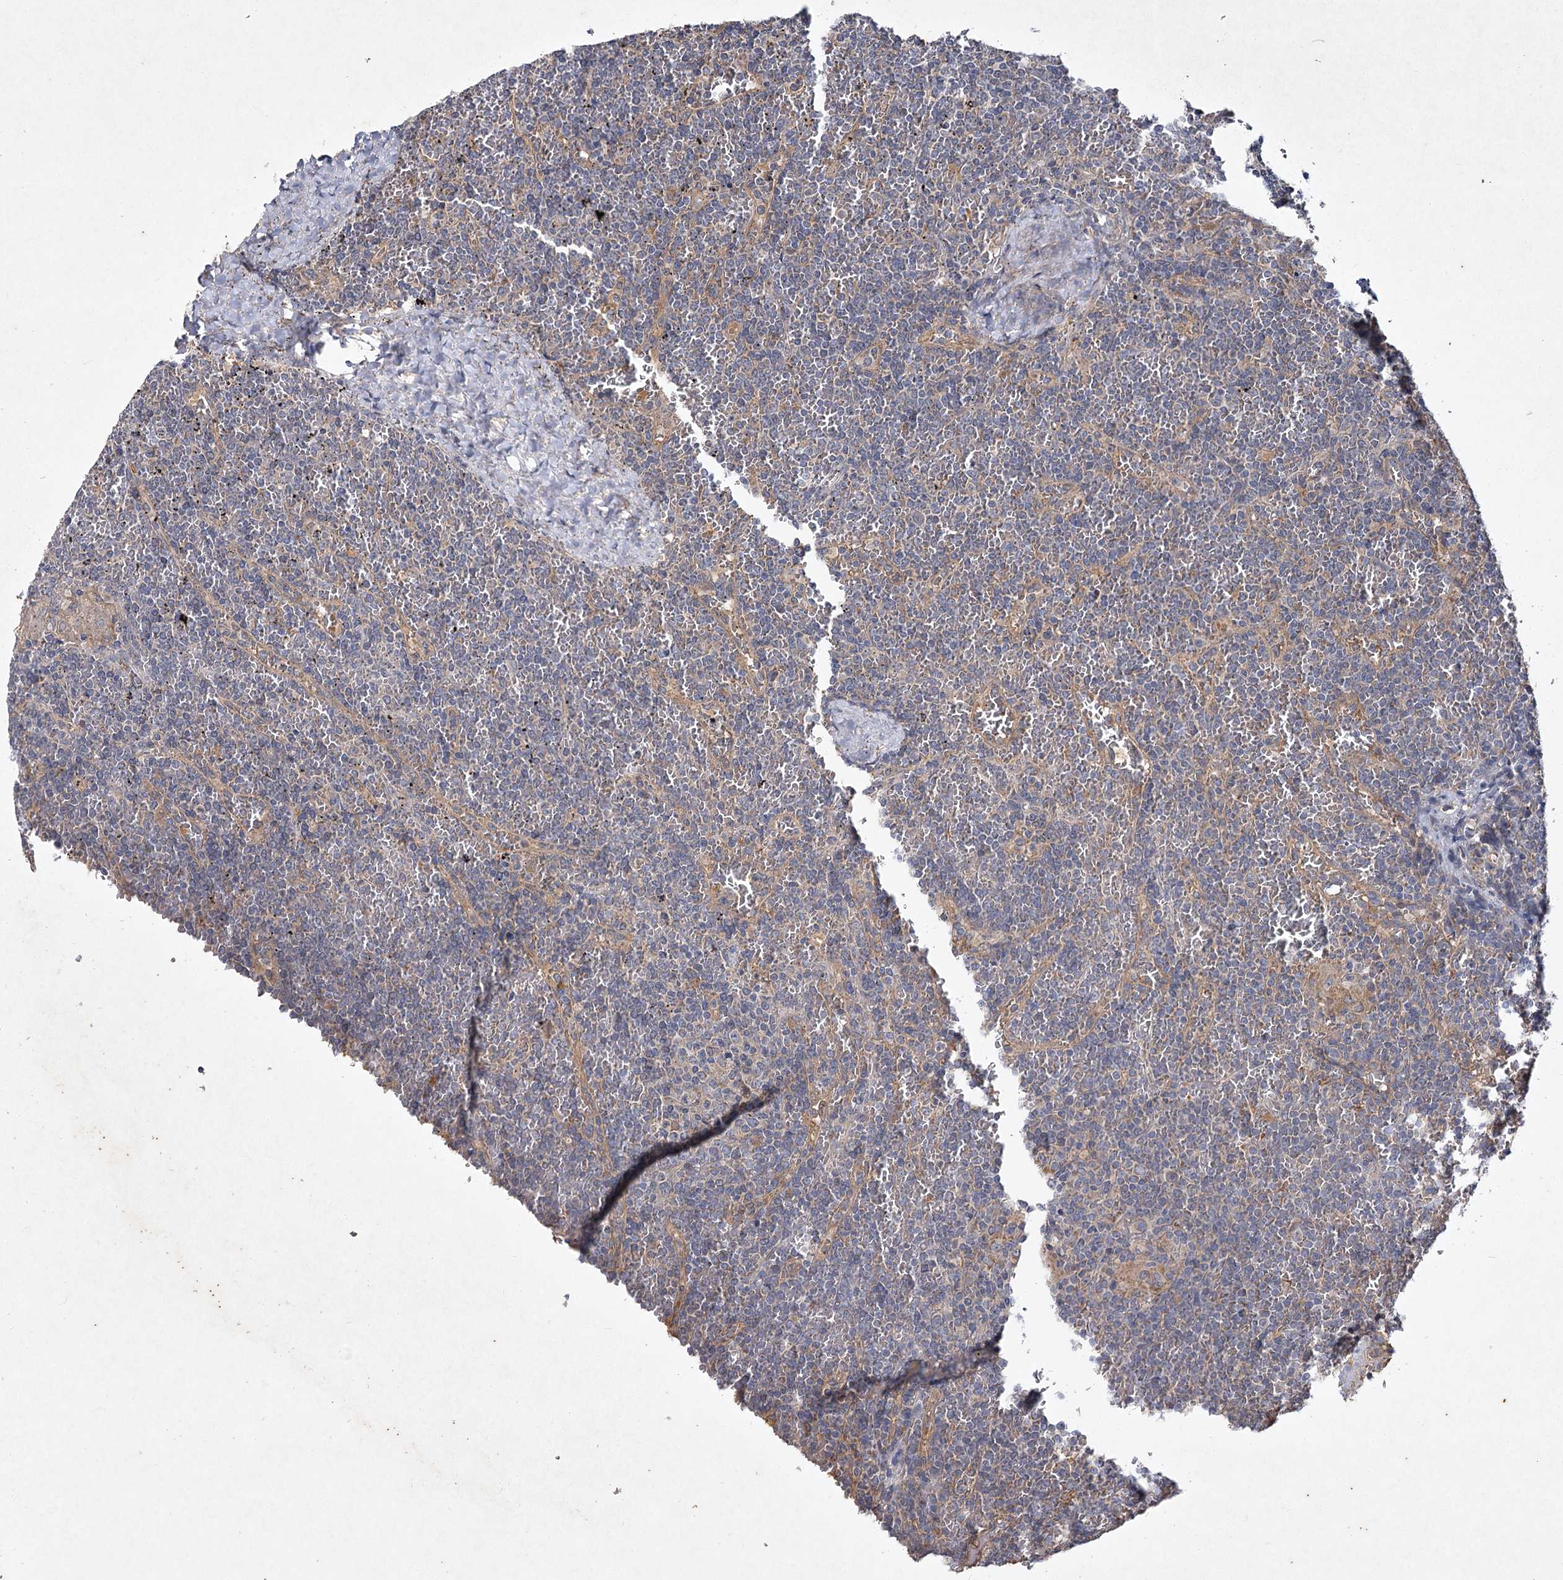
{"staining": {"intensity": "negative", "quantity": "none", "location": "none"}, "tissue": "lymphoma", "cell_type": "Tumor cells", "image_type": "cancer", "snomed": [{"axis": "morphology", "description": "Malignant lymphoma, non-Hodgkin's type, Low grade"}, {"axis": "topography", "description": "Spleen"}], "caption": "Lymphoma stained for a protein using immunohistochemistry displays no staining tumor cells.", "gene": "MFN1", "patient": {"sex": "female", "age": 19}}